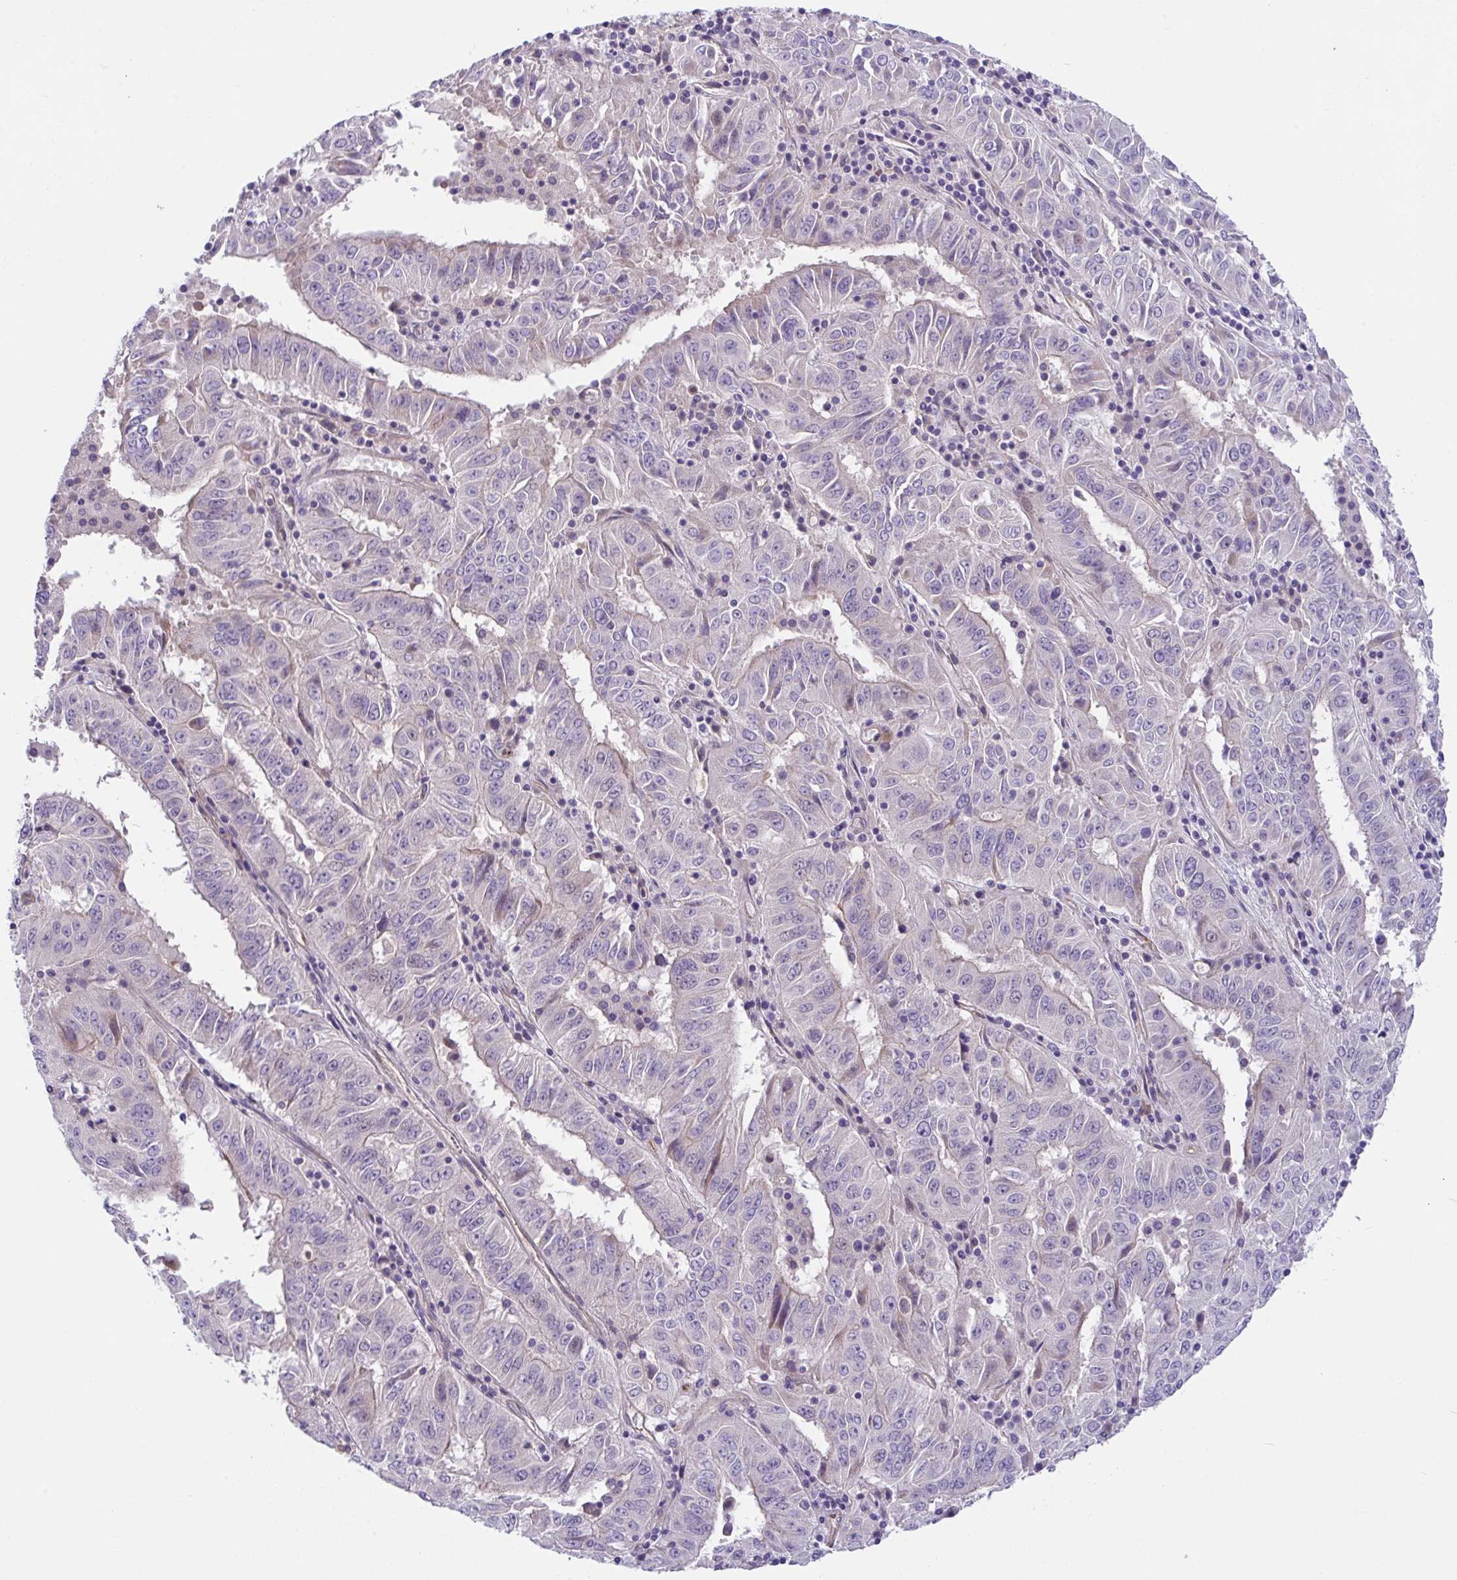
{"staining": {"intensity": "negative", "quantity": "none", "location": "none"}, "tissue": "pancreatic cancer", "cell_type": "Tumor cells", "image_type": "cancer", "snomed": [{"axis": "morphology", "description": "Adenocarcinoma, NOS"}, {"axis": "topography", "description": "Pancreas"}], "caption": "The immunohistochemistry (IHC) image has no significant positivity in tumor cells of pancreatic adenocarcinoma tissue. (DAB (3,3'-diaminobenzidine) IHC, high magnification).", "gene": "RHOXF1", "patient": {"sex": "male", "age": 63}}